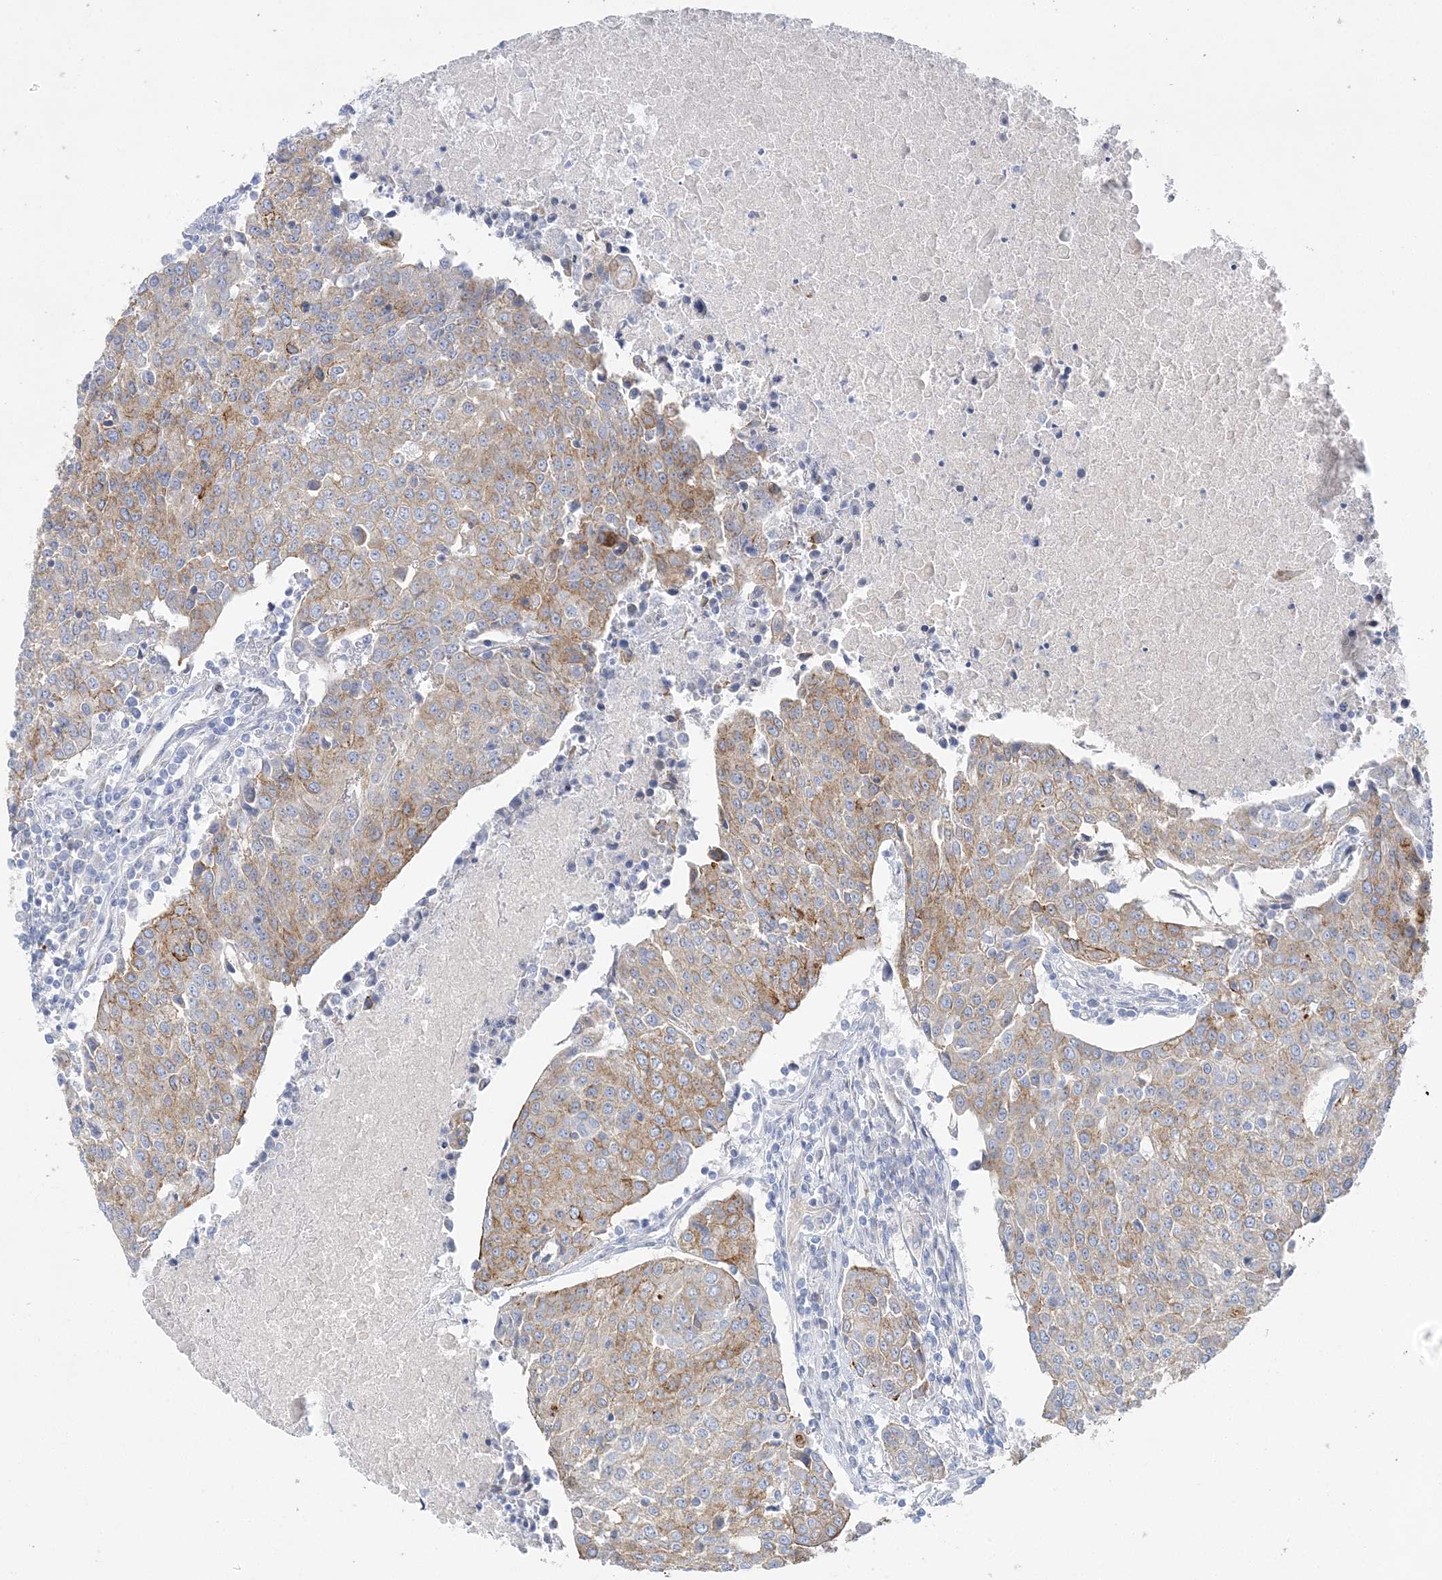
{"staining": {"intensity": "moderate", "quantity": "25%-75%", "location": "cytoplasmic/membranous"}, "tissue": "urothelial cancer", "cell_type": "Tumor cells", "image_type": "cancer", "snomed": [{"axis": "morphology", "description": "Urothelial carcinoma, High grade"}, {"axis": "topography", "description": "Urinary bladder"}], "caption": "Immunohistochemical staining of human urothelial cancer exhibits medium levels of moderate cytoplasmic/membranous expression in about 25%-75% of tumor cells. (DAB (3,3'-diaminobenzidine) = brown stain, brightfield microscopy at high magnification).", "gene": "SLC5A6", "patient": {"sex": "female", "age": 85}}